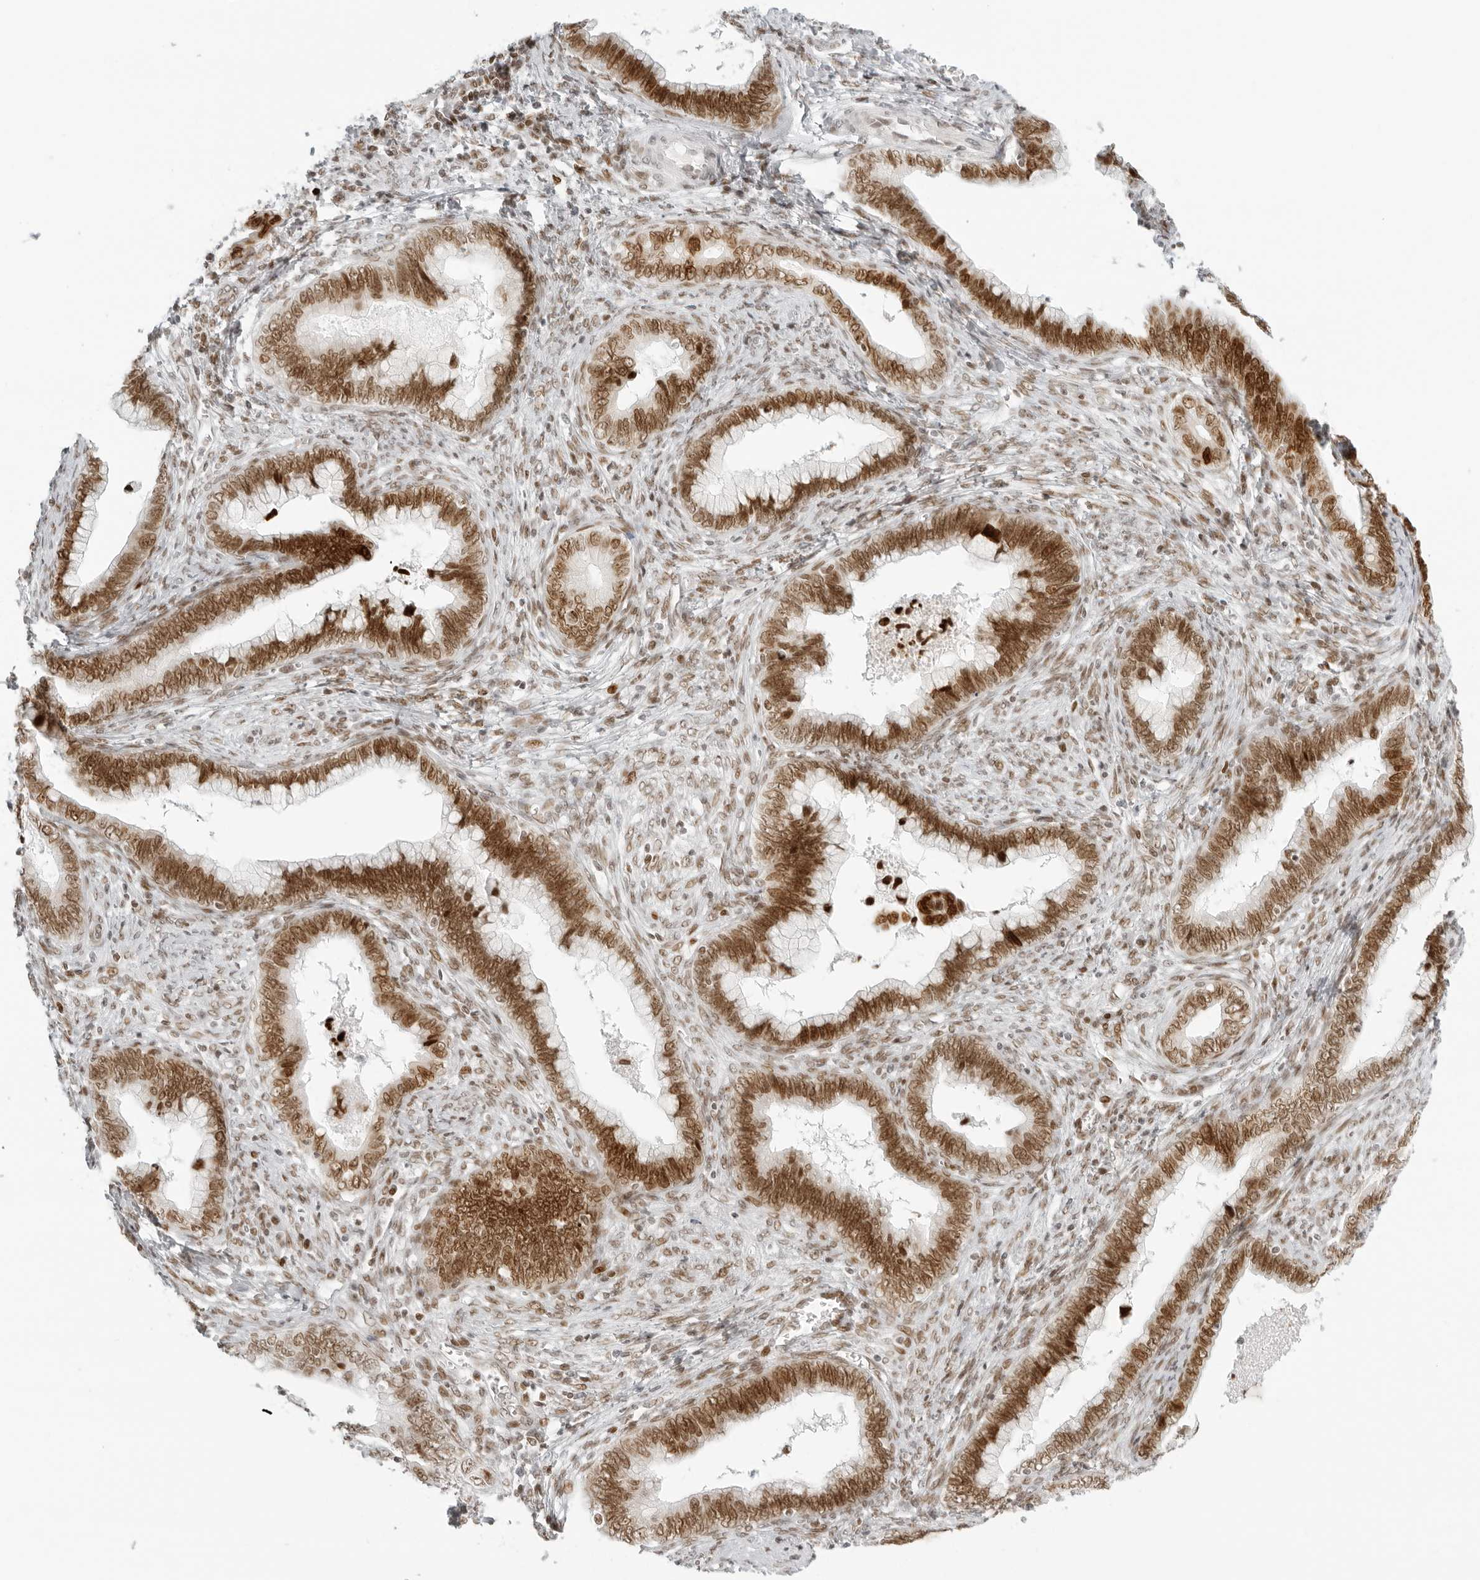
{"staining": {"intensity": "moderate", "quantity": ">75%", "location": "nuclear"}, "tissue": "cervical cancer", "cell_type": "Tumor cells", "image_type": "cancer", "snomed": [{"axis": "morphology", "description": "Adenocarcinoma, NOS"}, {"axis": "topography", "description": "Cervix"}], "caption": "Brown immunohistochemical staining in adenocarcinoma (cervical) reveals moderate nuclear positivity in approximately >75% of tumor cells. The staining was performed using DAB to visualize the protein expression in brown, while the nuclei were stained in blue with hematoxylin (Magnification: 20x).", "gene": "RCC1", "patient": {"sex": "female", "age": 44}}